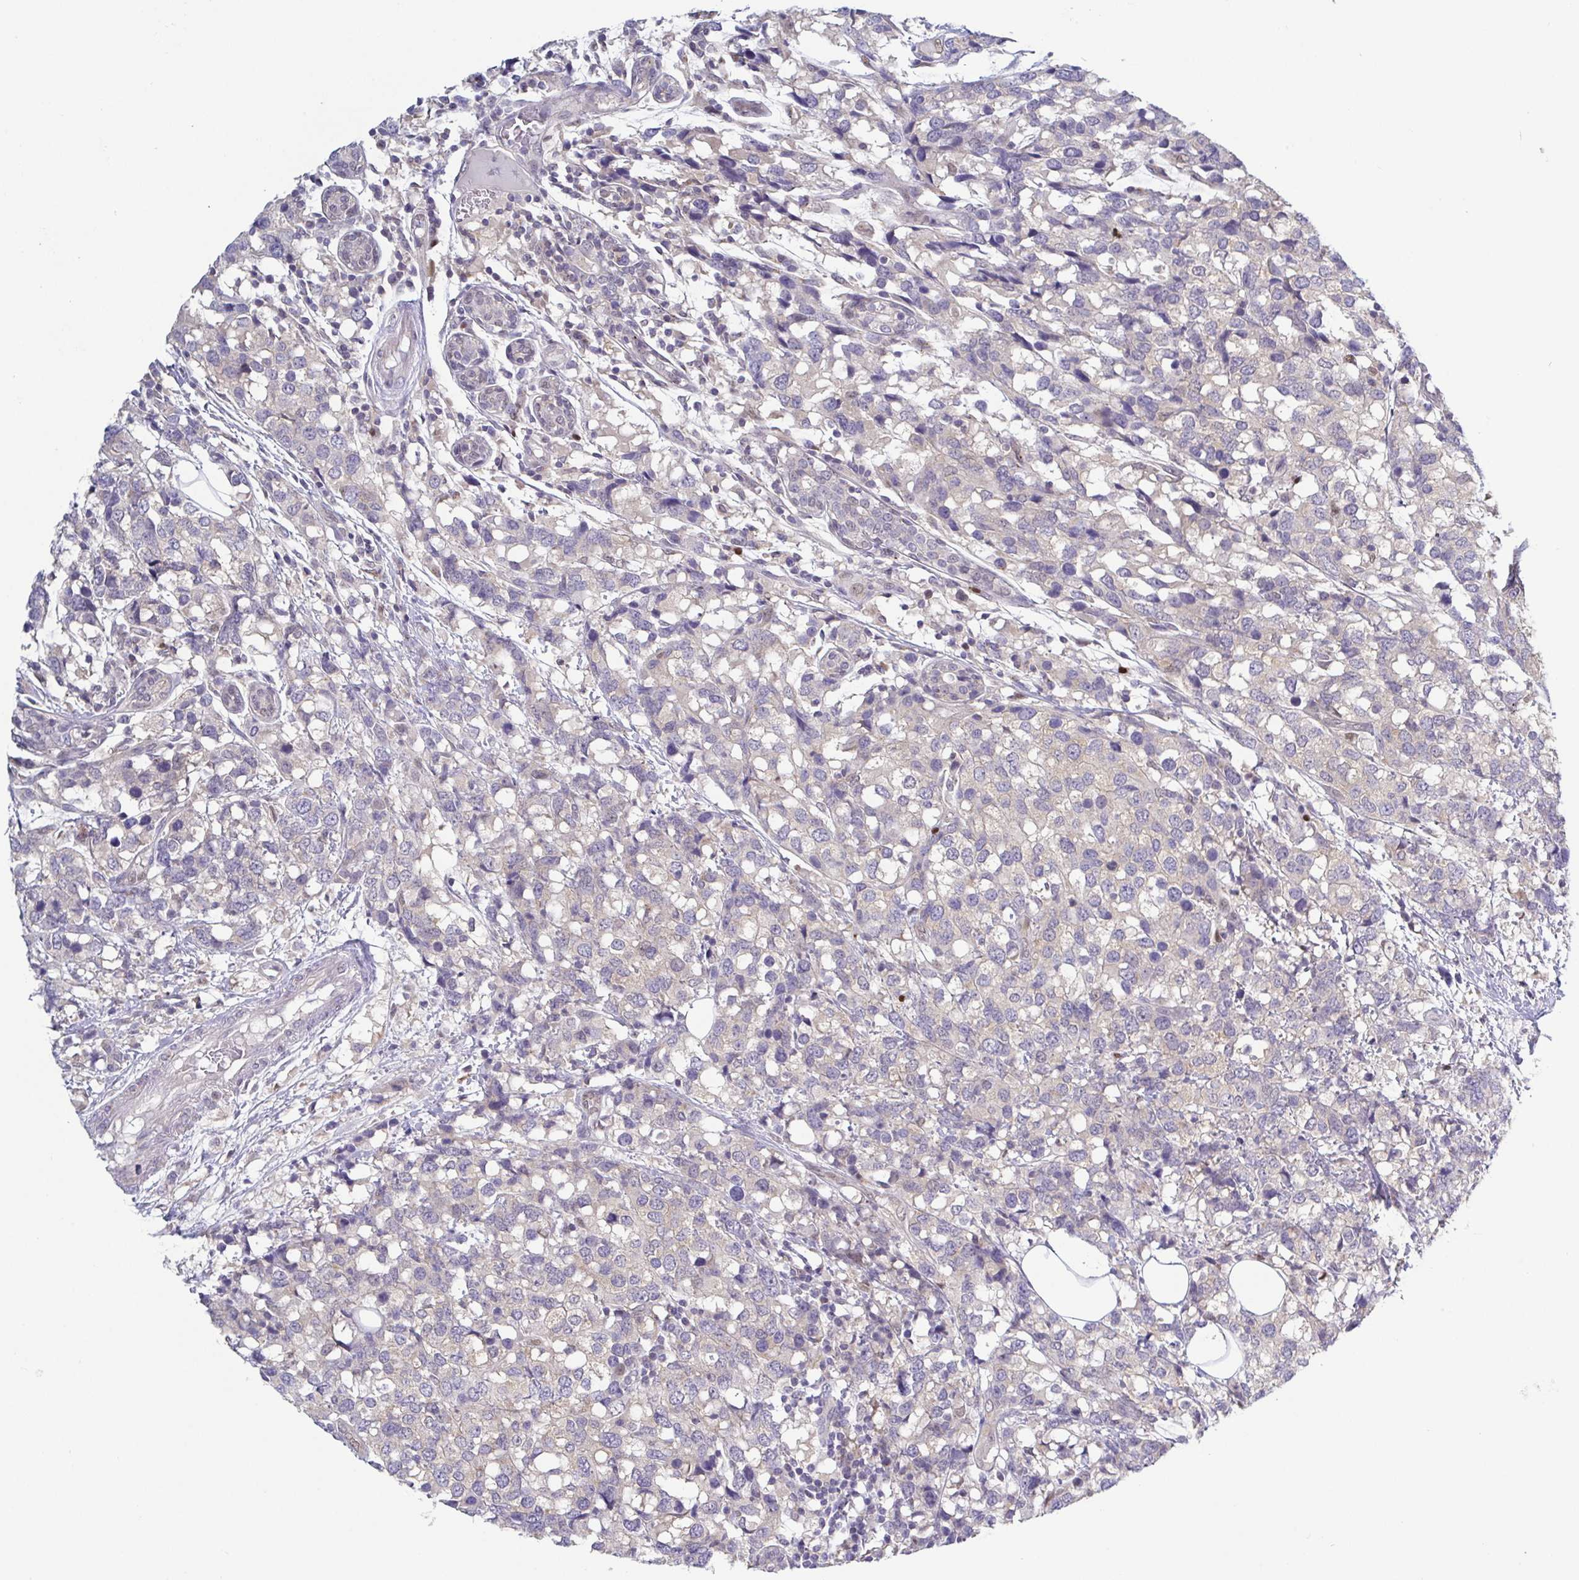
{"staining": {"intensity": "negative", "quantity": "none", "location": "none"}, "tissue": "breast cancer", "cell_type": "Tumor cells", "image_type": "cancer", "snomed": [{"axis": "morphology", "description": "Lobular carcinoma"}, {"axis": "topography", "description": "Breast"}], "caption": "Protein analysis of lobular carcinoma (breast) displays no significant staining in tumor cells. Brightfield microscopy of IHC stained with DAB (brown) and hematoxylin (blue), captured at high magnification.", "gene": "UBE2Q1", "patient": {"sex": "female", "age": 59}}